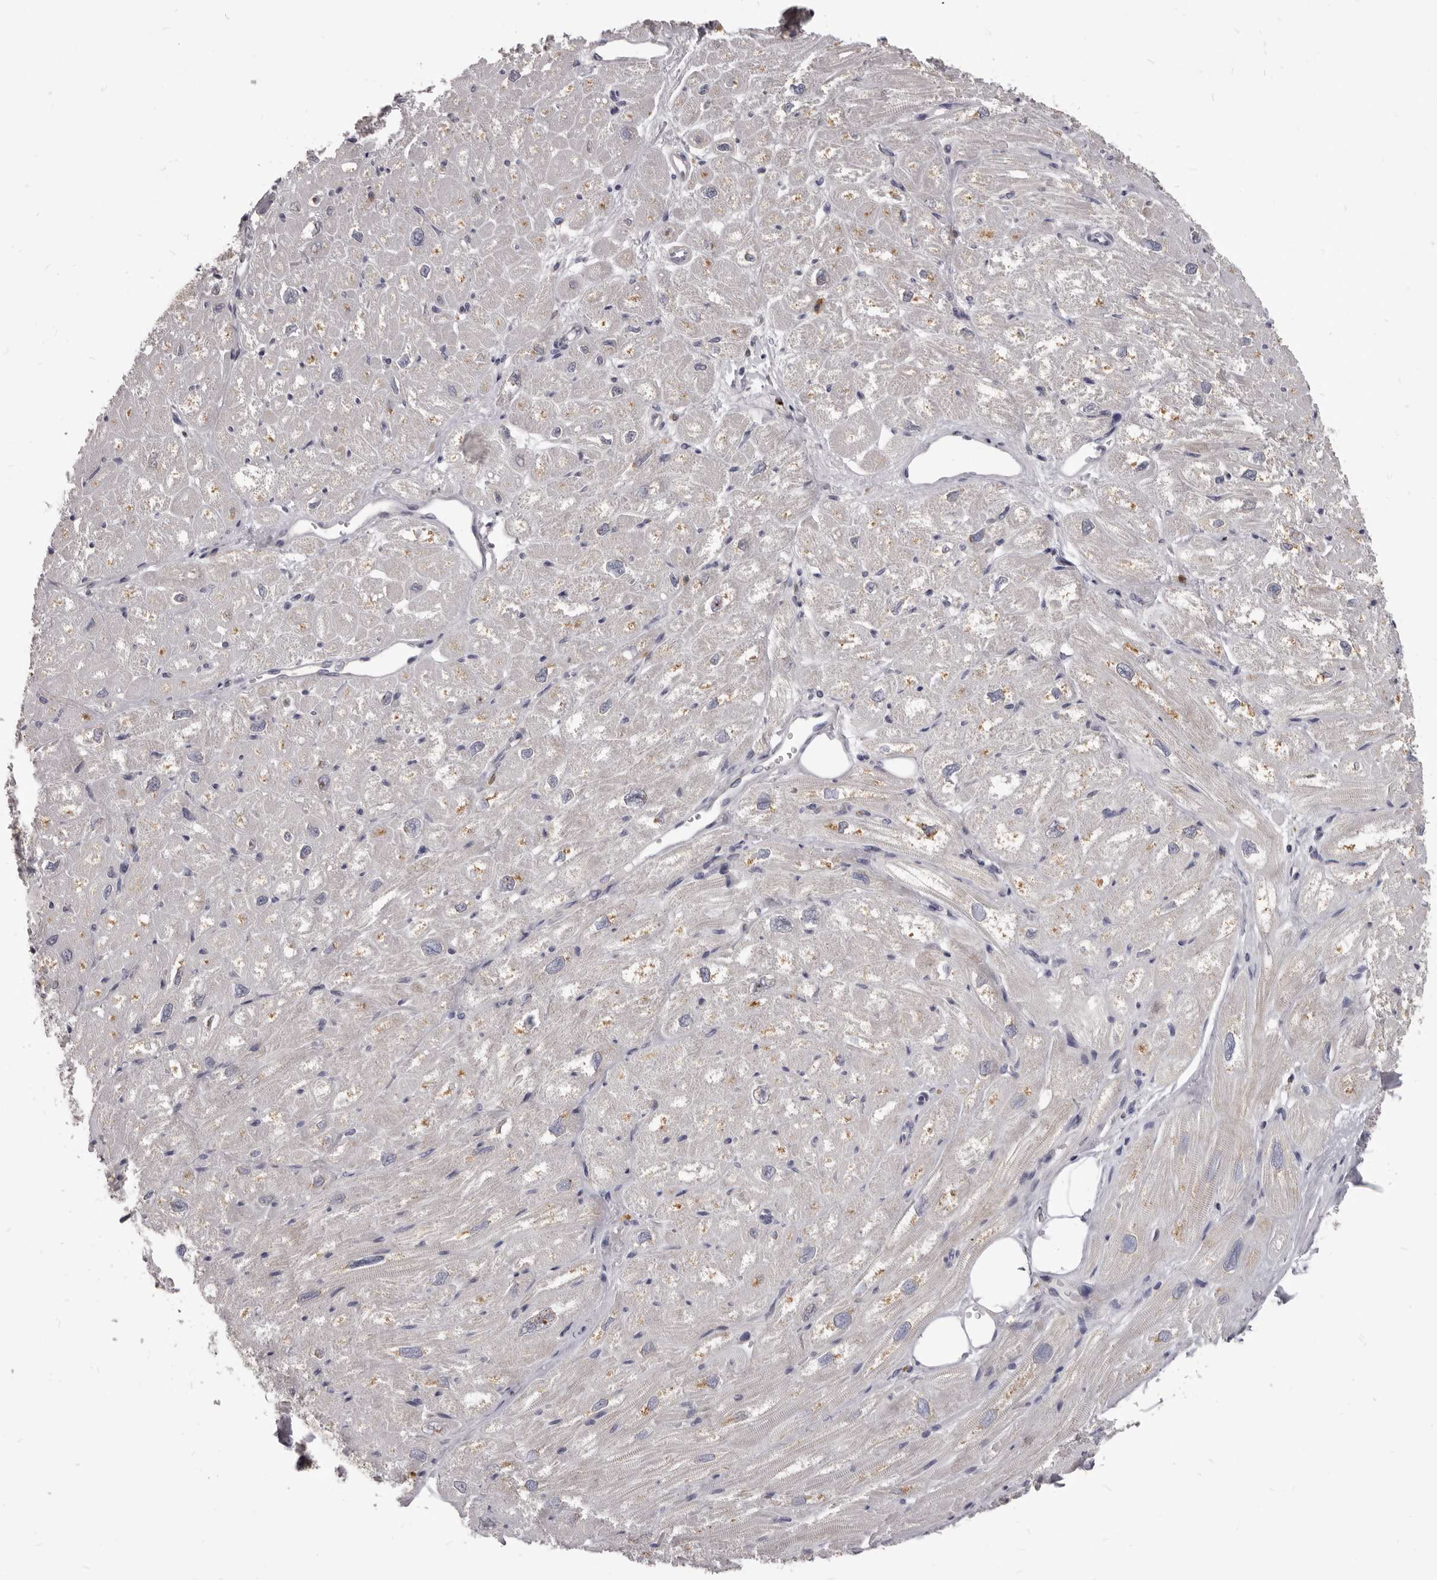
{"staining": {"intensity": "weak", "quantity": "<25%", "location": "cytoplasmic/membranous"}, "tissue": "heart muscle", "cell_type": "Cardiomyocytes", "image_type": "normal", "snomed": [{"axis": "morphology", "description": "Normal tissue, NOS"}, {"axis": "topography", "description": "Heart"}], "caption": "Immunohistochemical staining of benign human heart muscle shows no significant expression in cardiomyocytes.", "gene": "PI4K2A", "patient": {"sex": "male", "age": 50}}